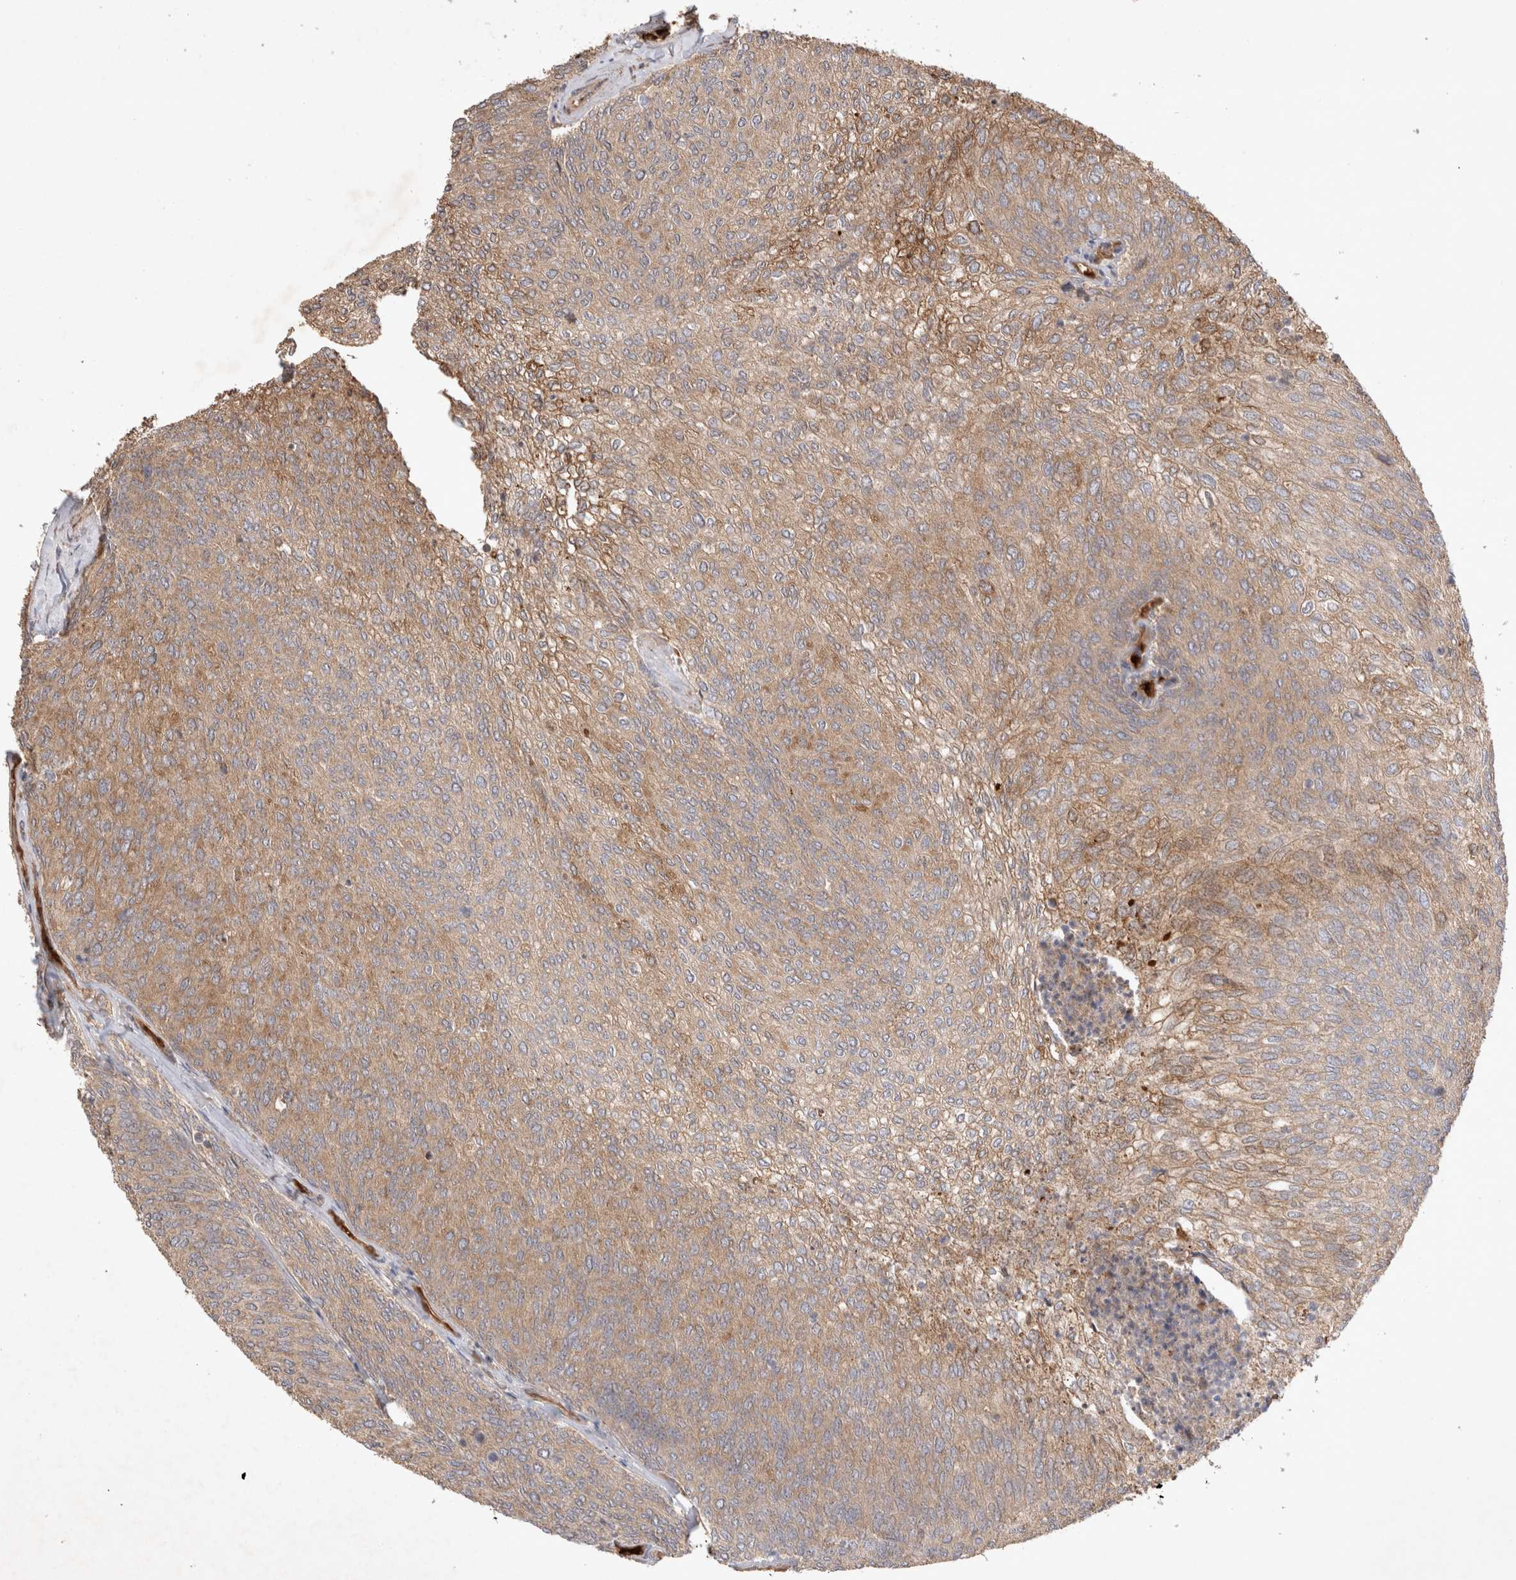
{"staining": {"intensity": "moderate", "quantity": "25%-75%", "location": "cytoplasmic/membranous"}, "tissue": "urothelial cancer", "cell_type": "Tumor cells", "image_type": "cancer", "snomed": [{"axis": "morphology", "description": "Urothelial carcinoma, Low grade"}, {"axis": "topography", "description": "Urinary bladder"}], "caption": "Low-grade urothelial carcinoma stained with immunohistochemistry (IHC) displays moderate cytoplasmic/membranous staining in about 25%-75% of tumor cells.", "gene": "FAM221A", "patient": {"sex": "female", "age": 79}}